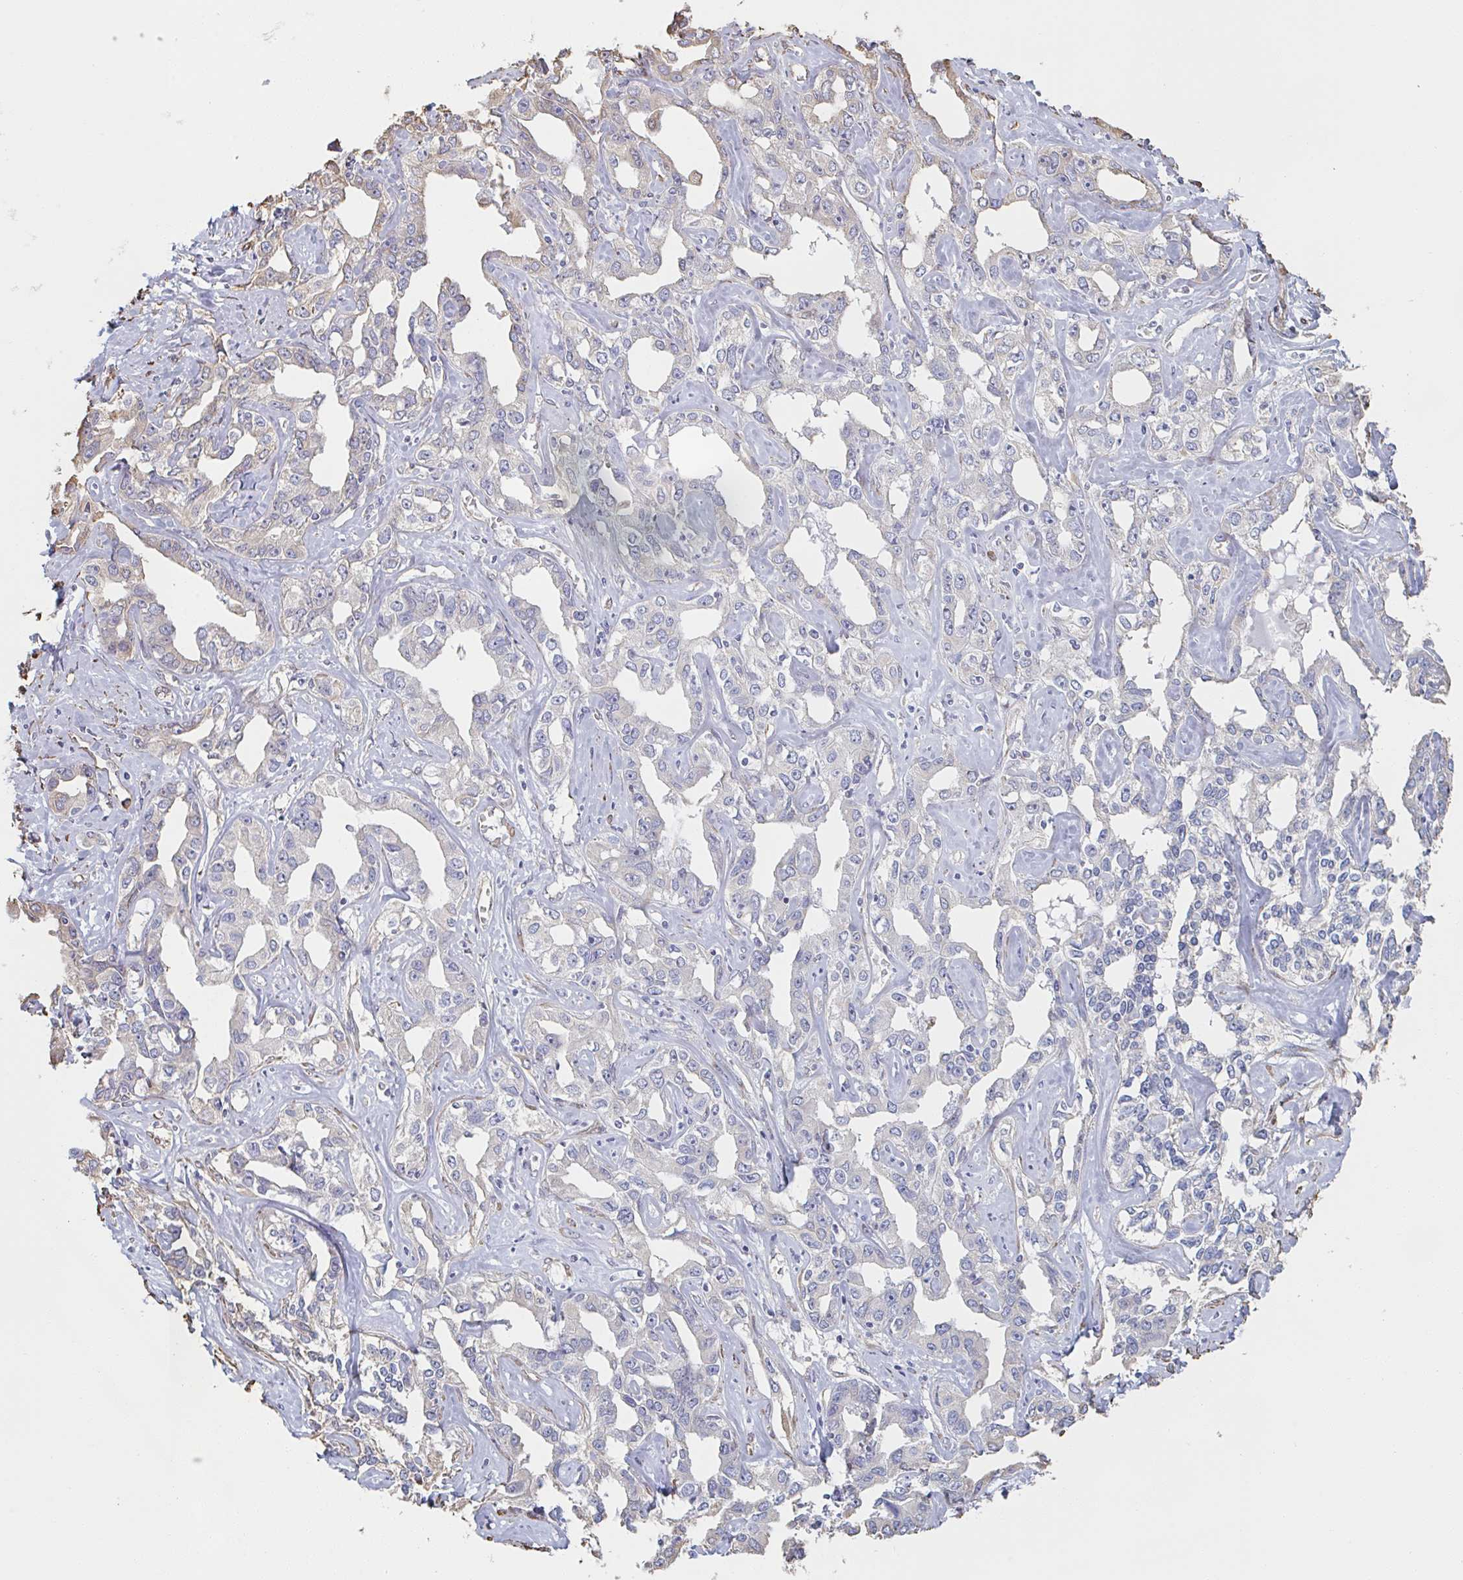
{"staining": {"intensity": "weak", "quantity": "<25%", "location": "cytoplasmic/membranous"}, "tissue": "liver cancer", "cell_type": "Tumor cells", "image_type": "cancer", "snomed": [{"axis": "morphology", "description": "Cholangiocarcinoma"}, {"axis": "topography", "description": "Liver"}], "caption": "The IHC micrograph has no significant positivity in tumor cells of liver cancer (cholangiocarcinoma) tissue.", "gene": "RAB5IF", "patient": {"sex": "male", "age": 59}}